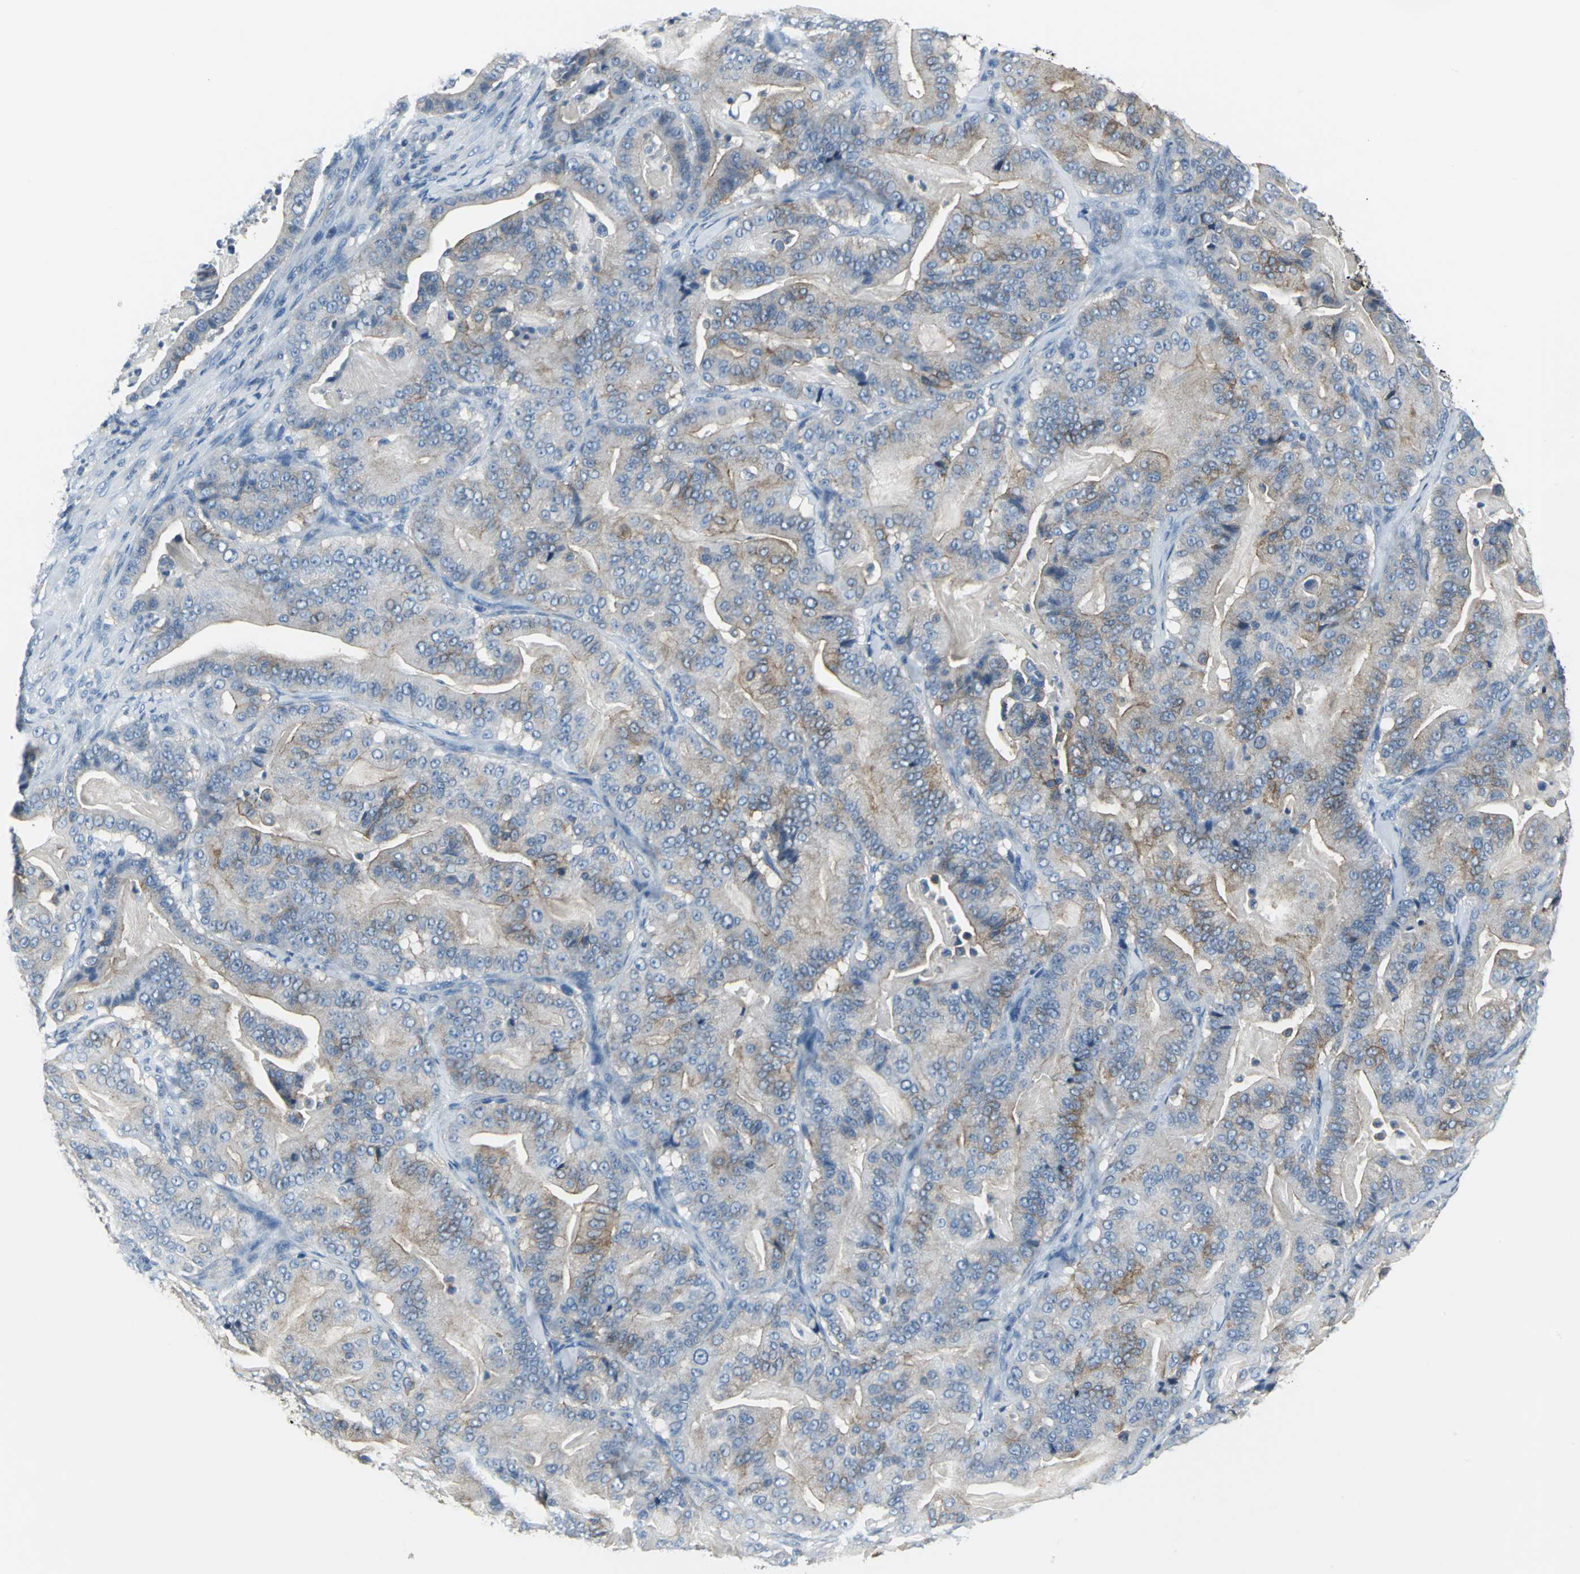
{"staining": {"intensity": "weak", "quantity": ">75%", "location": "cytoplasmic/membranous"}, "tissue": "pancreatic cancer", "cell_type": "Tumor cells", "image_type": "cancer", "snomed": [{"axis": "morphology", "description": "Adenocarcinoma, NOS"}, {"axis": "topography", "description": "Pancreas"}], "caption": "IHC histopathology image of pancreatic cancer stained for a protein (brown), which reveals low levels of weak cytoplasmic/membranous staining in approximately >75% of tumor cells.", "gene": "IQGAP2", "patient": {"sex": "male", "age": 63}}